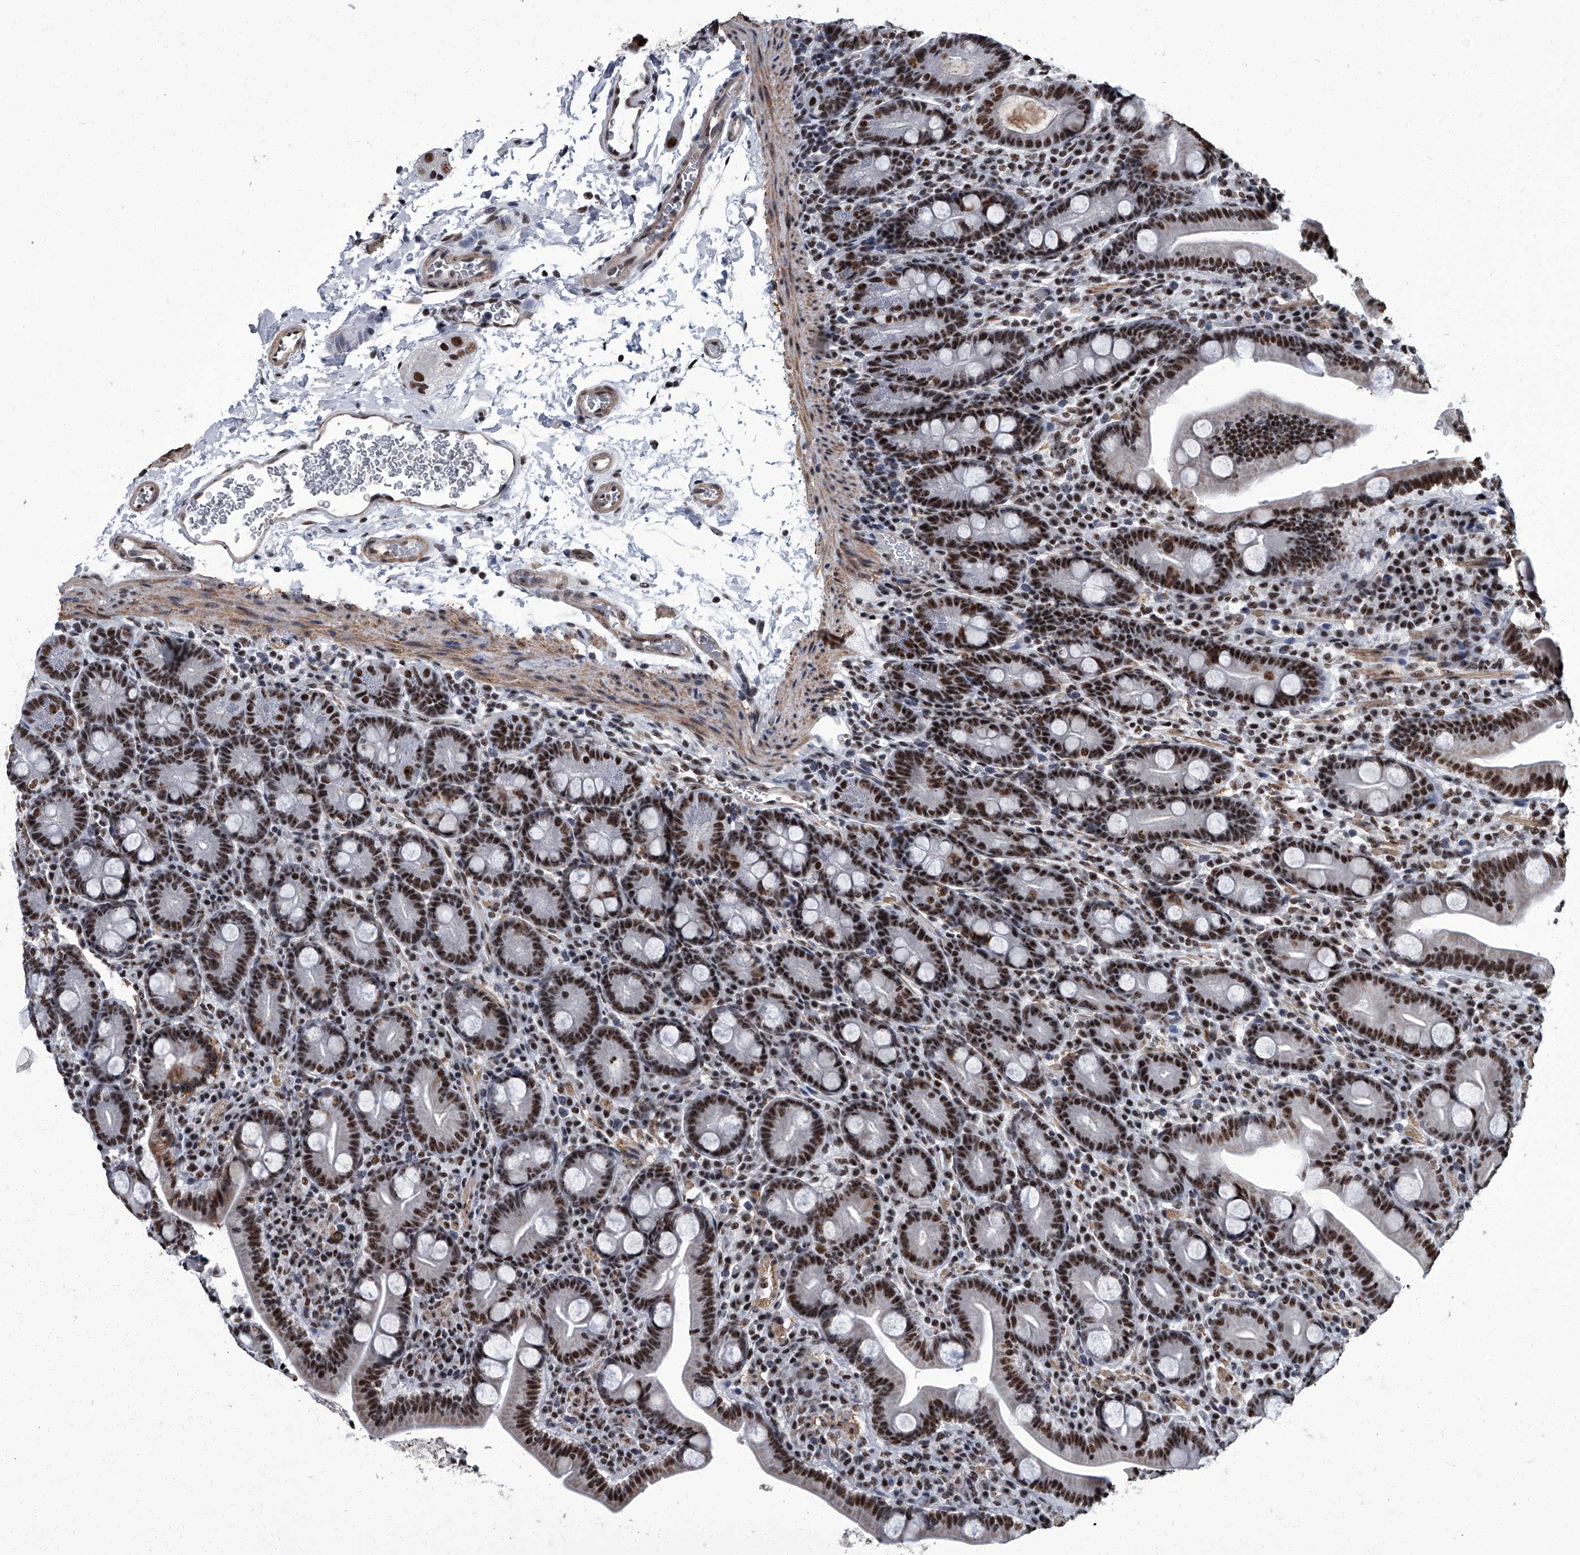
{"staining": {"intensity": "strong", "quantity": ">75%", "location": "cytoplasmic/membranous,nuclear"}, "tissue": "duodenum", "cell_type": "Glandular cells", "image_type": "normal", "snomed": [{"axis": "morphology", "description": "Normal tissue, NOS"}, {"axis": "topography", "description": "Duodenum"}], "caption": "Strong cytoplasmic/membranous,nuclear positivity for a protein is identified in approximately >75% of glandular cells of unremarkable duodenum using immunohistochemistry (IHC).", "gene": "ZNF518B", "patient": {"sex": "male", "age": 35}}